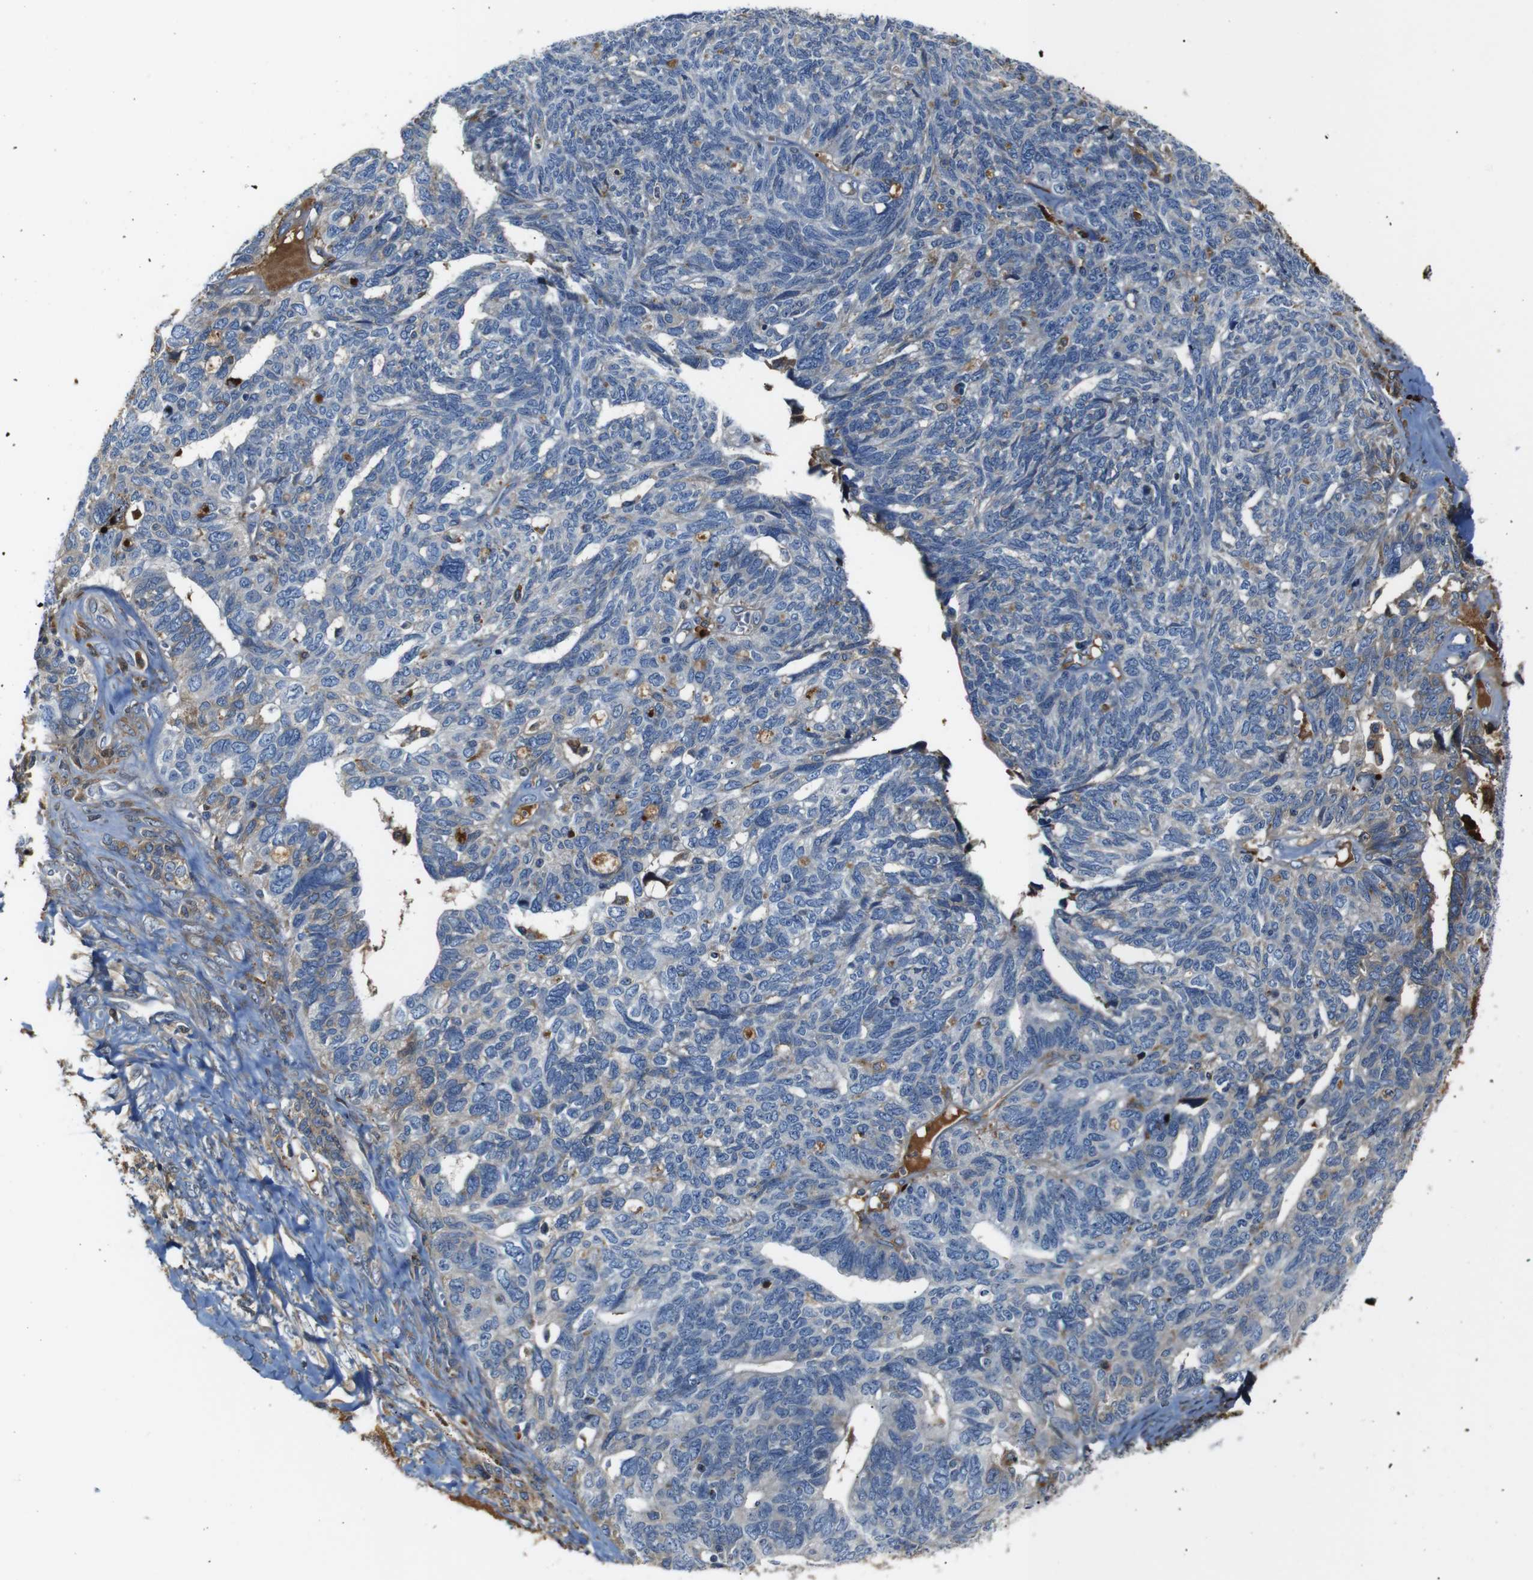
{"staining": {"intensity": "moderate", "quantity": "<25%", "location": "cytoplasmic/membranous"}, "tissue": "ovarian cancer", "cell_type": "Tumor cells", "image_type": "cancer", "snomed": [{"axis": "morphology", "description": "Cystadenocarcinoma, serous, NOS"}, {"axis": "topography", "description": "Ovary"}], "caption": "Serous cystadenocarcinoma (ovarian) stained with IHC reveals moderate cytoplasmic/membranous staining in about <25% of tumor cells.", "gene": "SERPINA1", "patient": {"sex": "female", "age": 79}}